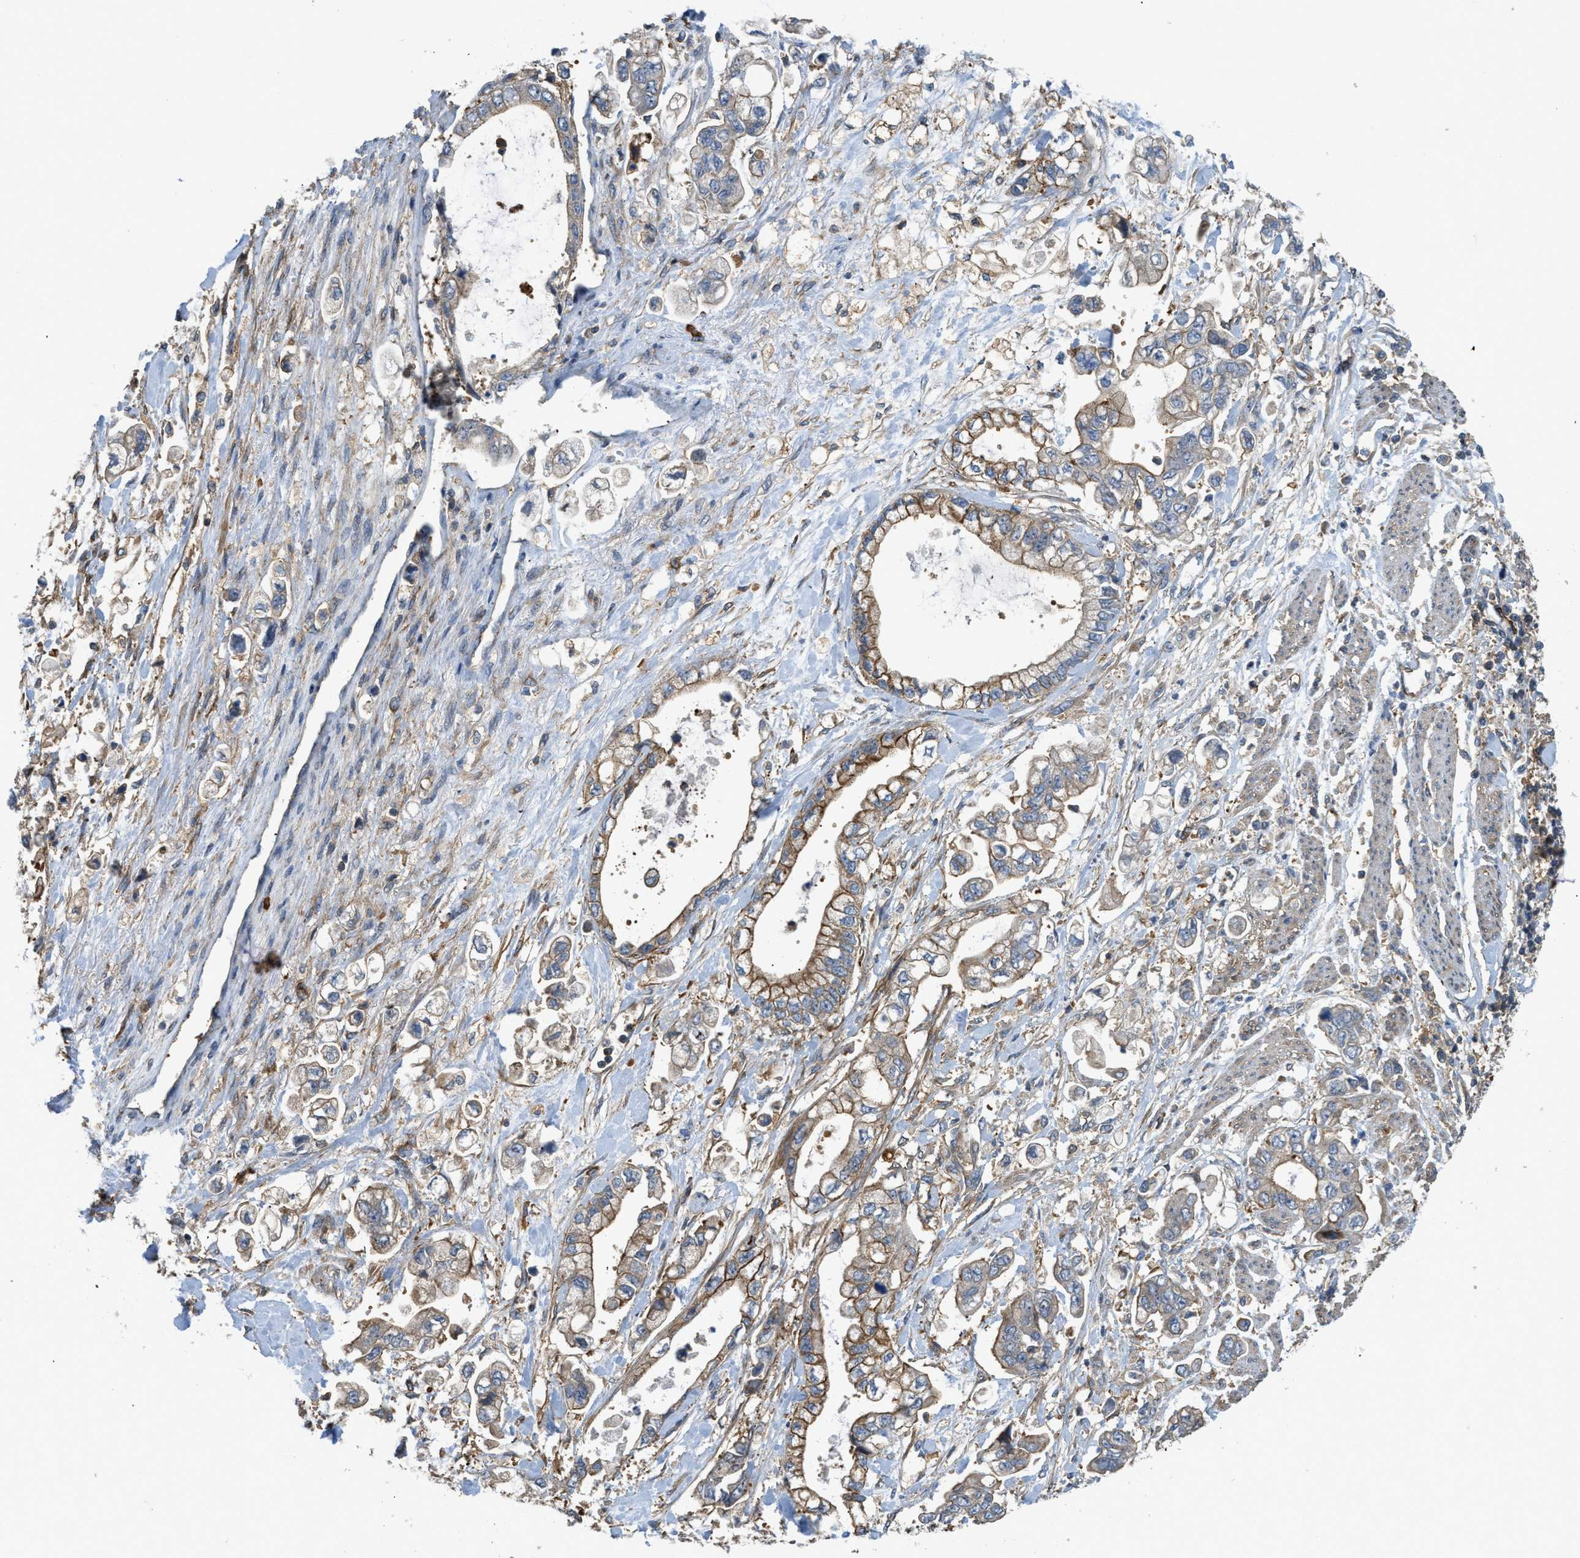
{"staining": {"intensity": "moderate", "quantity": "<25%", "location": "cytoplasmic/membranous"}, "tissue": "stomach cancer", "cell_type": "Tumor cells", "image_type": "cancer", "snomed": [{"axis": "morphology", "description": "Normal tissue, NOS"}, {"axis": "morphology", "description": "Adenocarcinoma, NOS"}, {"axis": "topography", "description": "Stomach"}], "caption": "A high-resolution photomicrograph shows immunohistochemistry (IHC) staining of stomach adenocarcinoma, which shows moderate cytoplasmic/membranous positivity in about <25% of tumor cells. (DAB IHC with brightfield microscopy, high magnification).", "gene": "BAG4", "patient": {"sex": "male", "age": 62}}